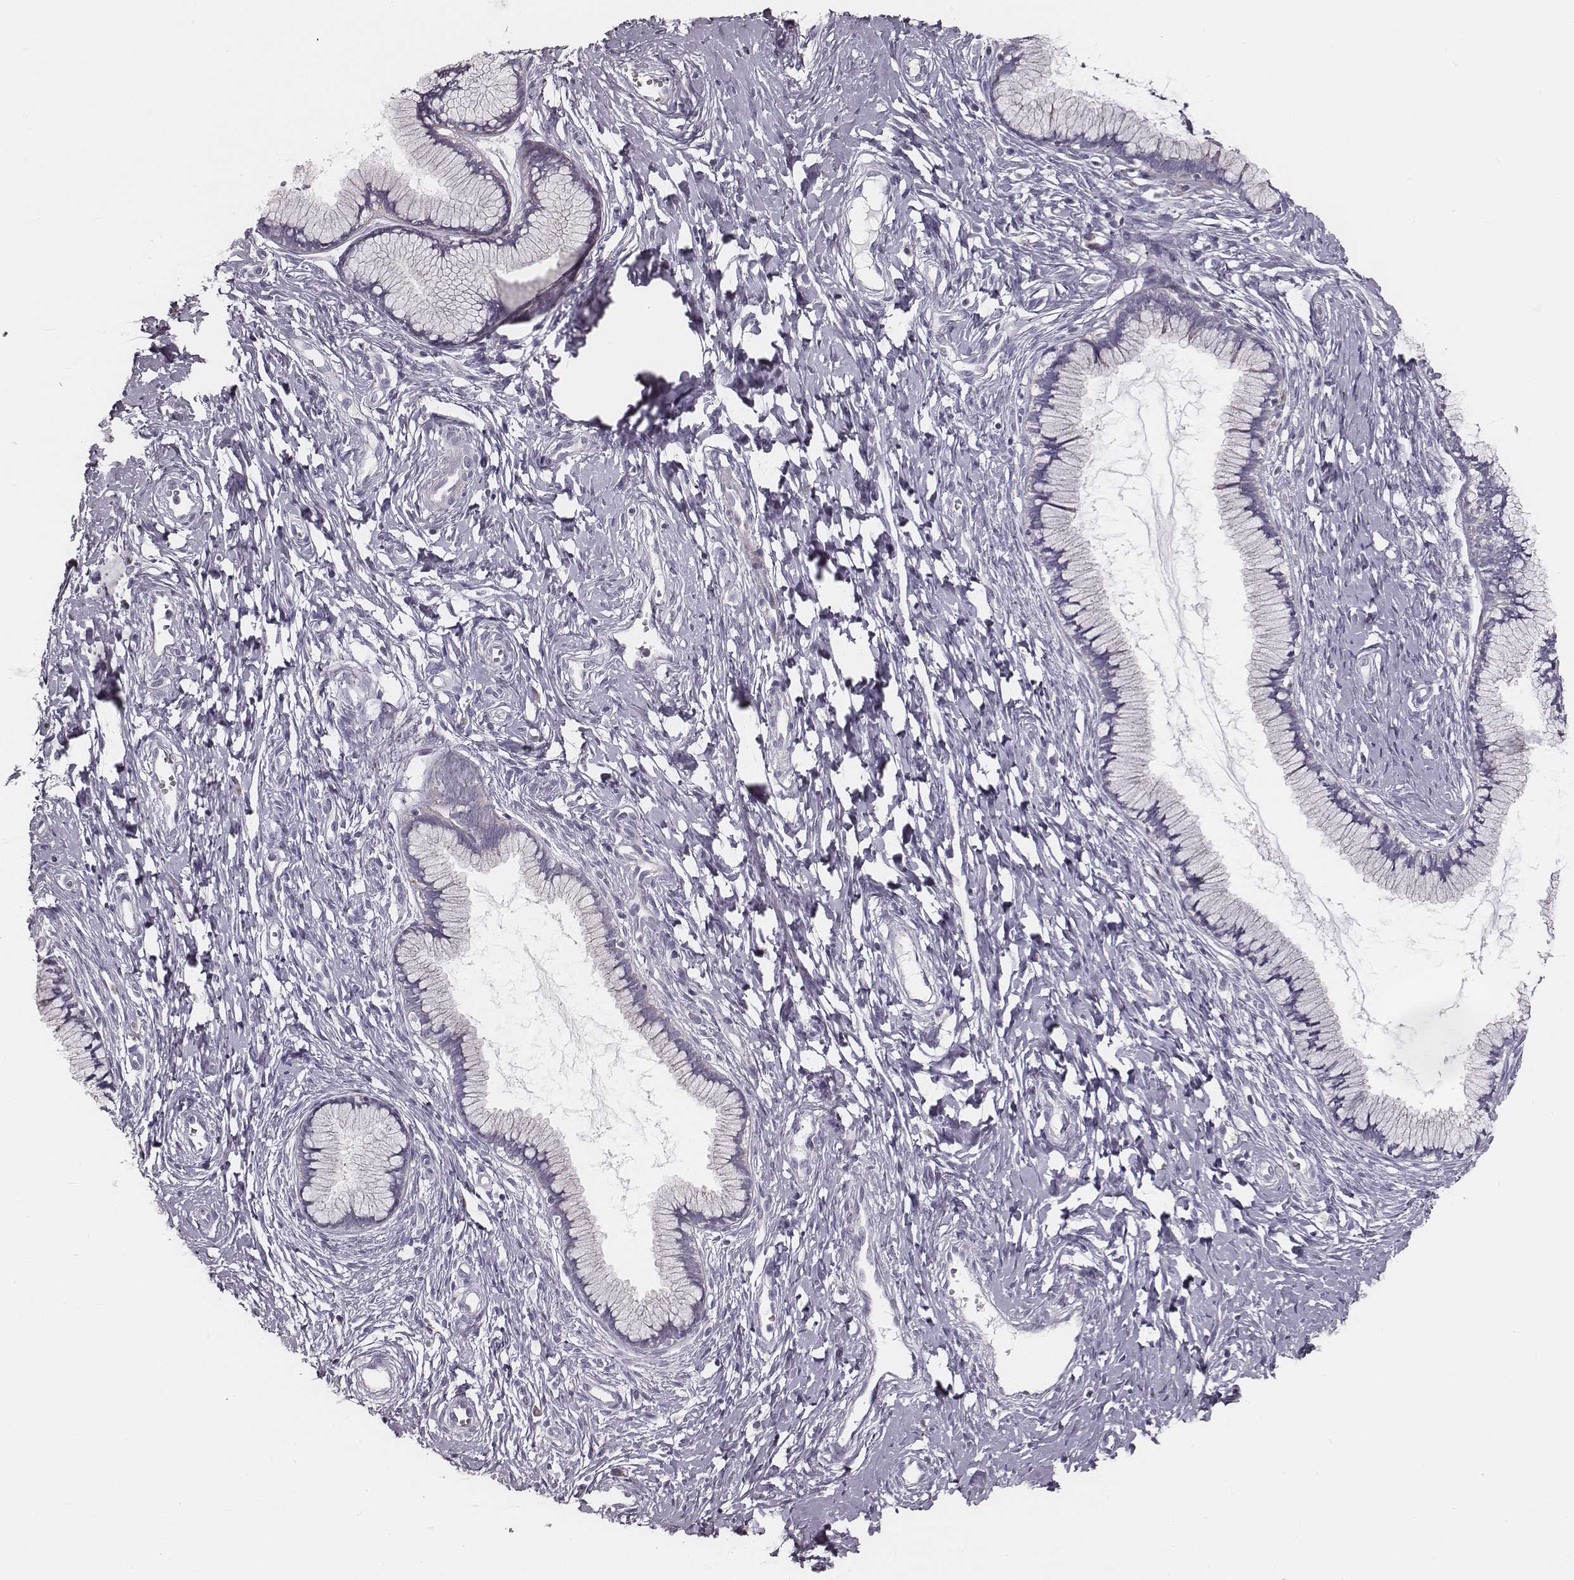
{"staining": {"intensity": "negative", "quantity": "none", "location": "none"}, "tissue": "cervix", "cell_type": "Glandular cells", "image_type": "normal", "snomed": [{"axis": "morphology", "description": "Normal tissue, NOS"}, {"axis": "topography", "description": "Cervix"}], "caption": "DAB (3,3'-diaminobenzidine) immunohistochemical staining of benign cervix demonstrates no significant staining in glandular cells.", "gene": "UBL4B", "patient": {"sex": "female", "age": 40}}